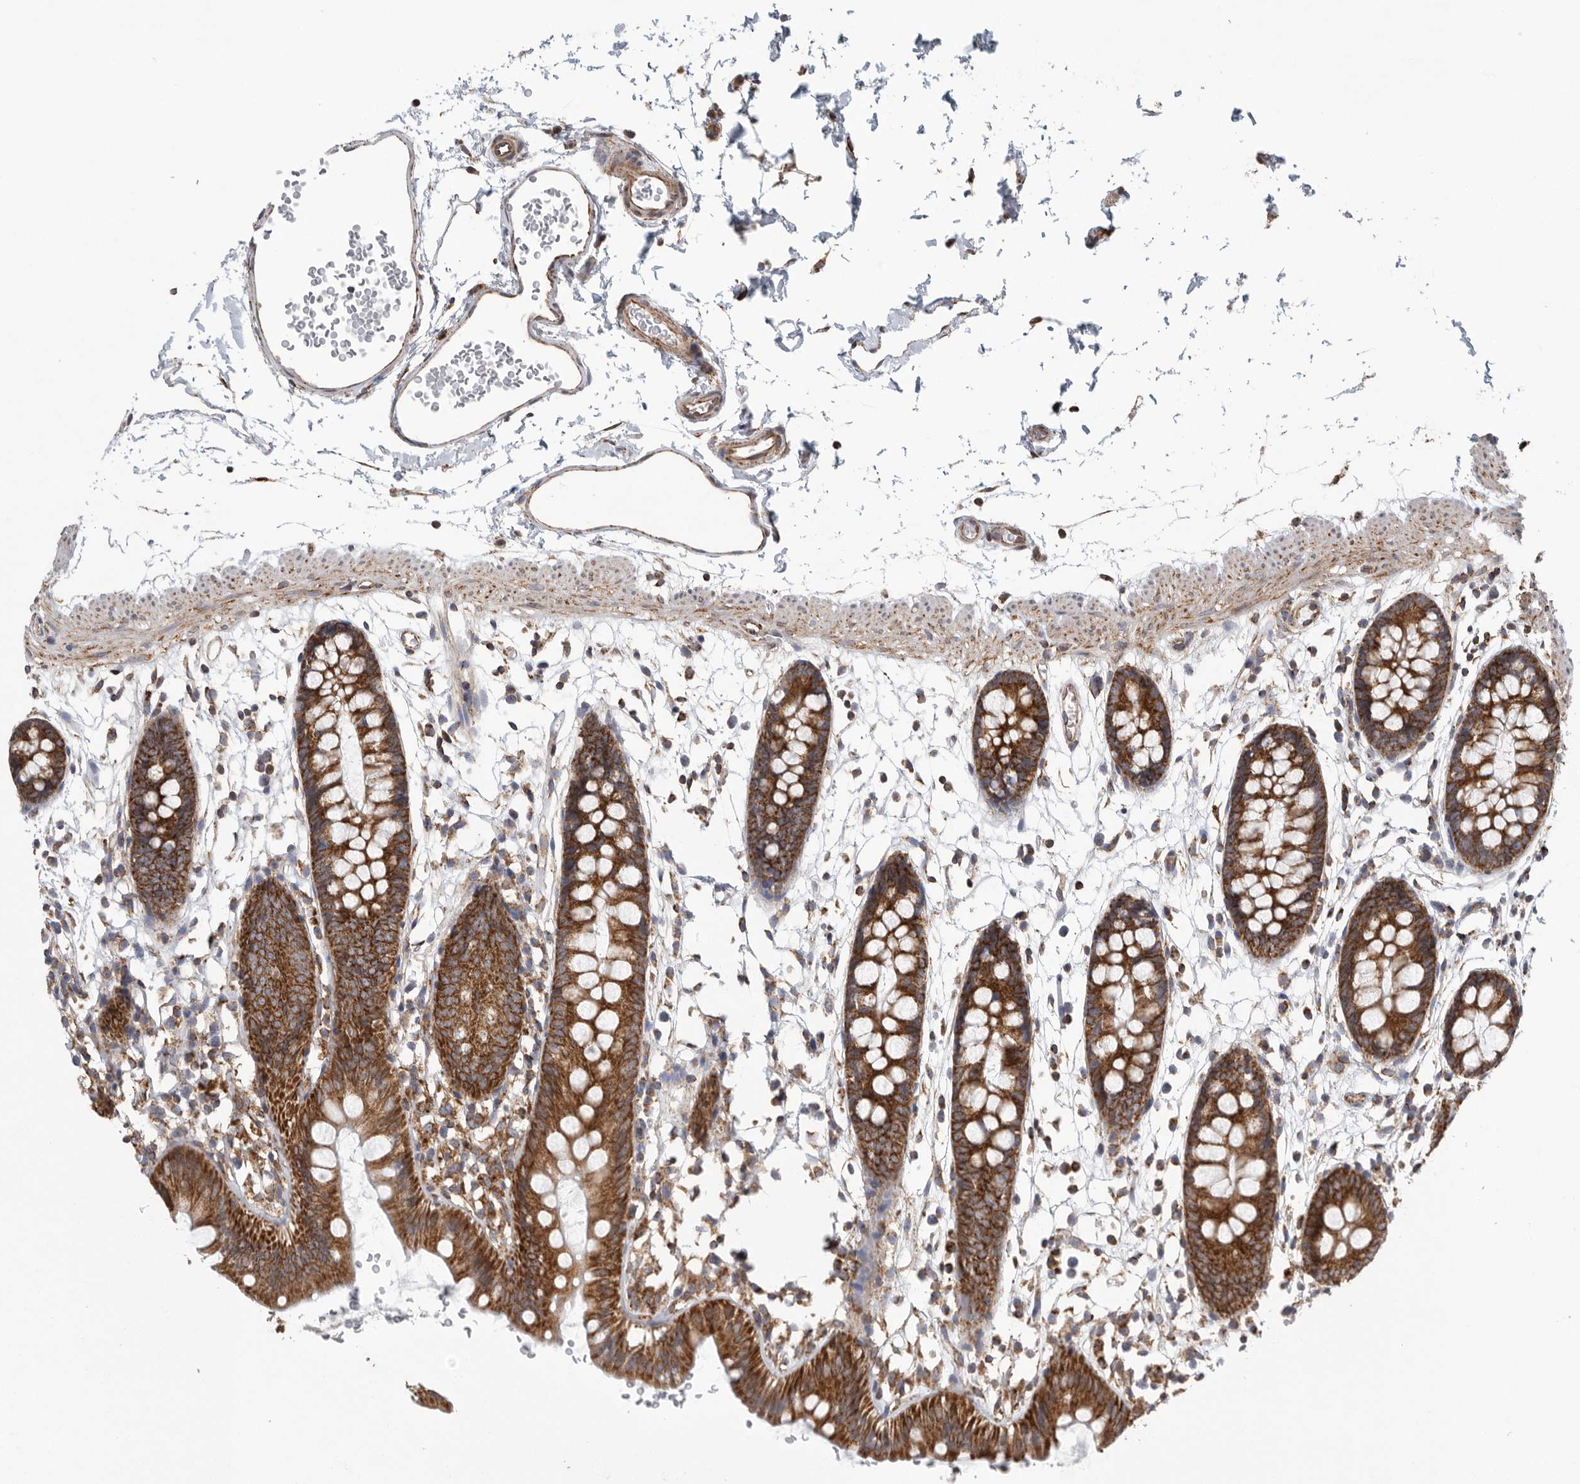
{"staining": {"intensity": "moderate", "quantity": ">75%", "location": "cytoplasmic/membranous"}, "tissue": "colon", "cell_type": "Endothelial cells", "image_type": "normal", "snomed": [{"axis": "morphology", "description": "Normal tissue, NOS"}, {"axis": "topography", "description": "Colon"}], "caption": "High-power microscopy captured an immunohistochemistry (IHC) photomicrograph of normal colon, revealing moderate cytoplasmic/membranous staining in approximately >75% of endothelial cells. (Brightfield microscopy of DAB IHC at high magnification).", "gene": "FKBP8", "patient": {"sex": "male", "age": 56}}